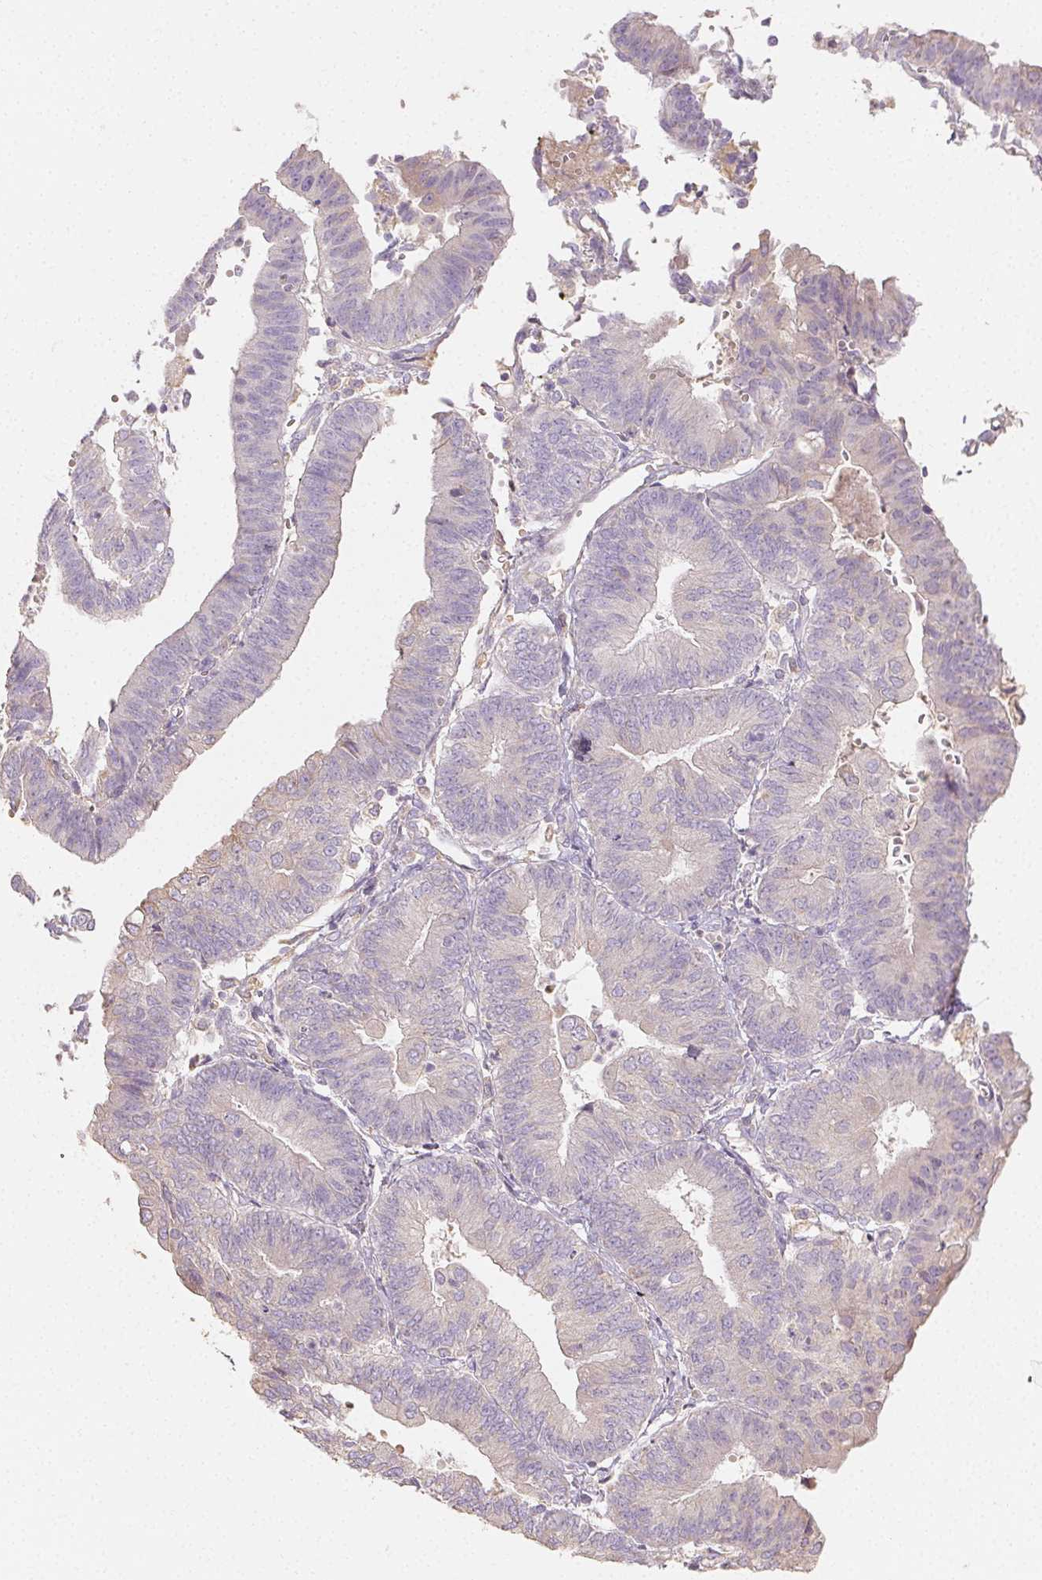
{"staining": {"intensity": "negative", "quantity": "none", "location": "none"}, "tissue": "endometrial cancer", "cell_type": "Tumor cells", "image_type": "cancer", "snomed": [{"axis": "morphology", "description": "Adenocarcinoma, NOS"}, {"axis": "topography", "description": "Endometrium"}], "caption": "Tumor cells show no significant protein staining in endometrial cancer.", "gene": "ACVR1B", "patient": {"sex": "female", "age": 65}}